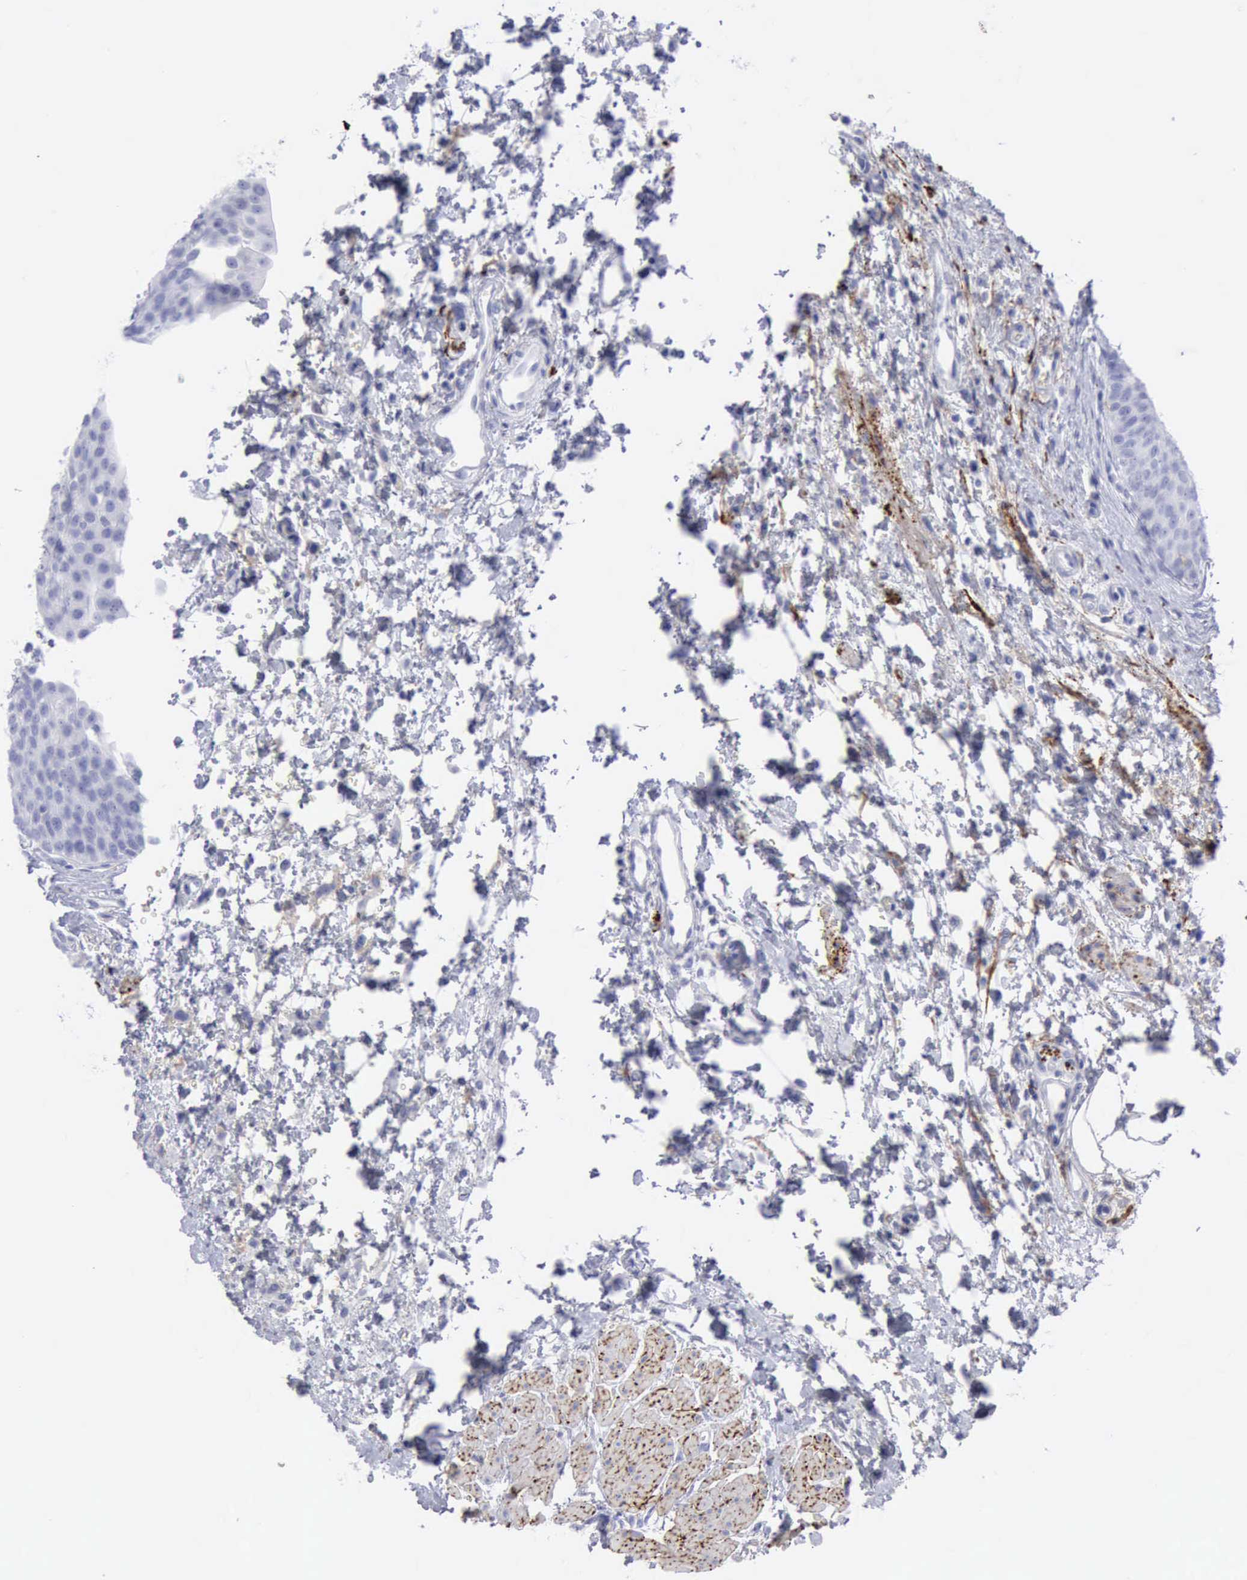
{"staining": {"intensity": "negative", "quantity": "none", "location": "none"}, "tissue": "urinary bladder", "cell_type": "Urothelial cells", "image_type": "normal", "snomed": [{"axis": "morphology", "description": "Normal tissue, NOS"}, {"axis": "topography", "description": "Smooth muscle"}, {"axis": "topography", "description": "Urinary bladder"}], "caption": "The photomicrograph demonstrates no staining of urothelial cells in benign urinary bladder.", "gene": "NCAM1", "patient": {"sex": "male", "age": 35}}